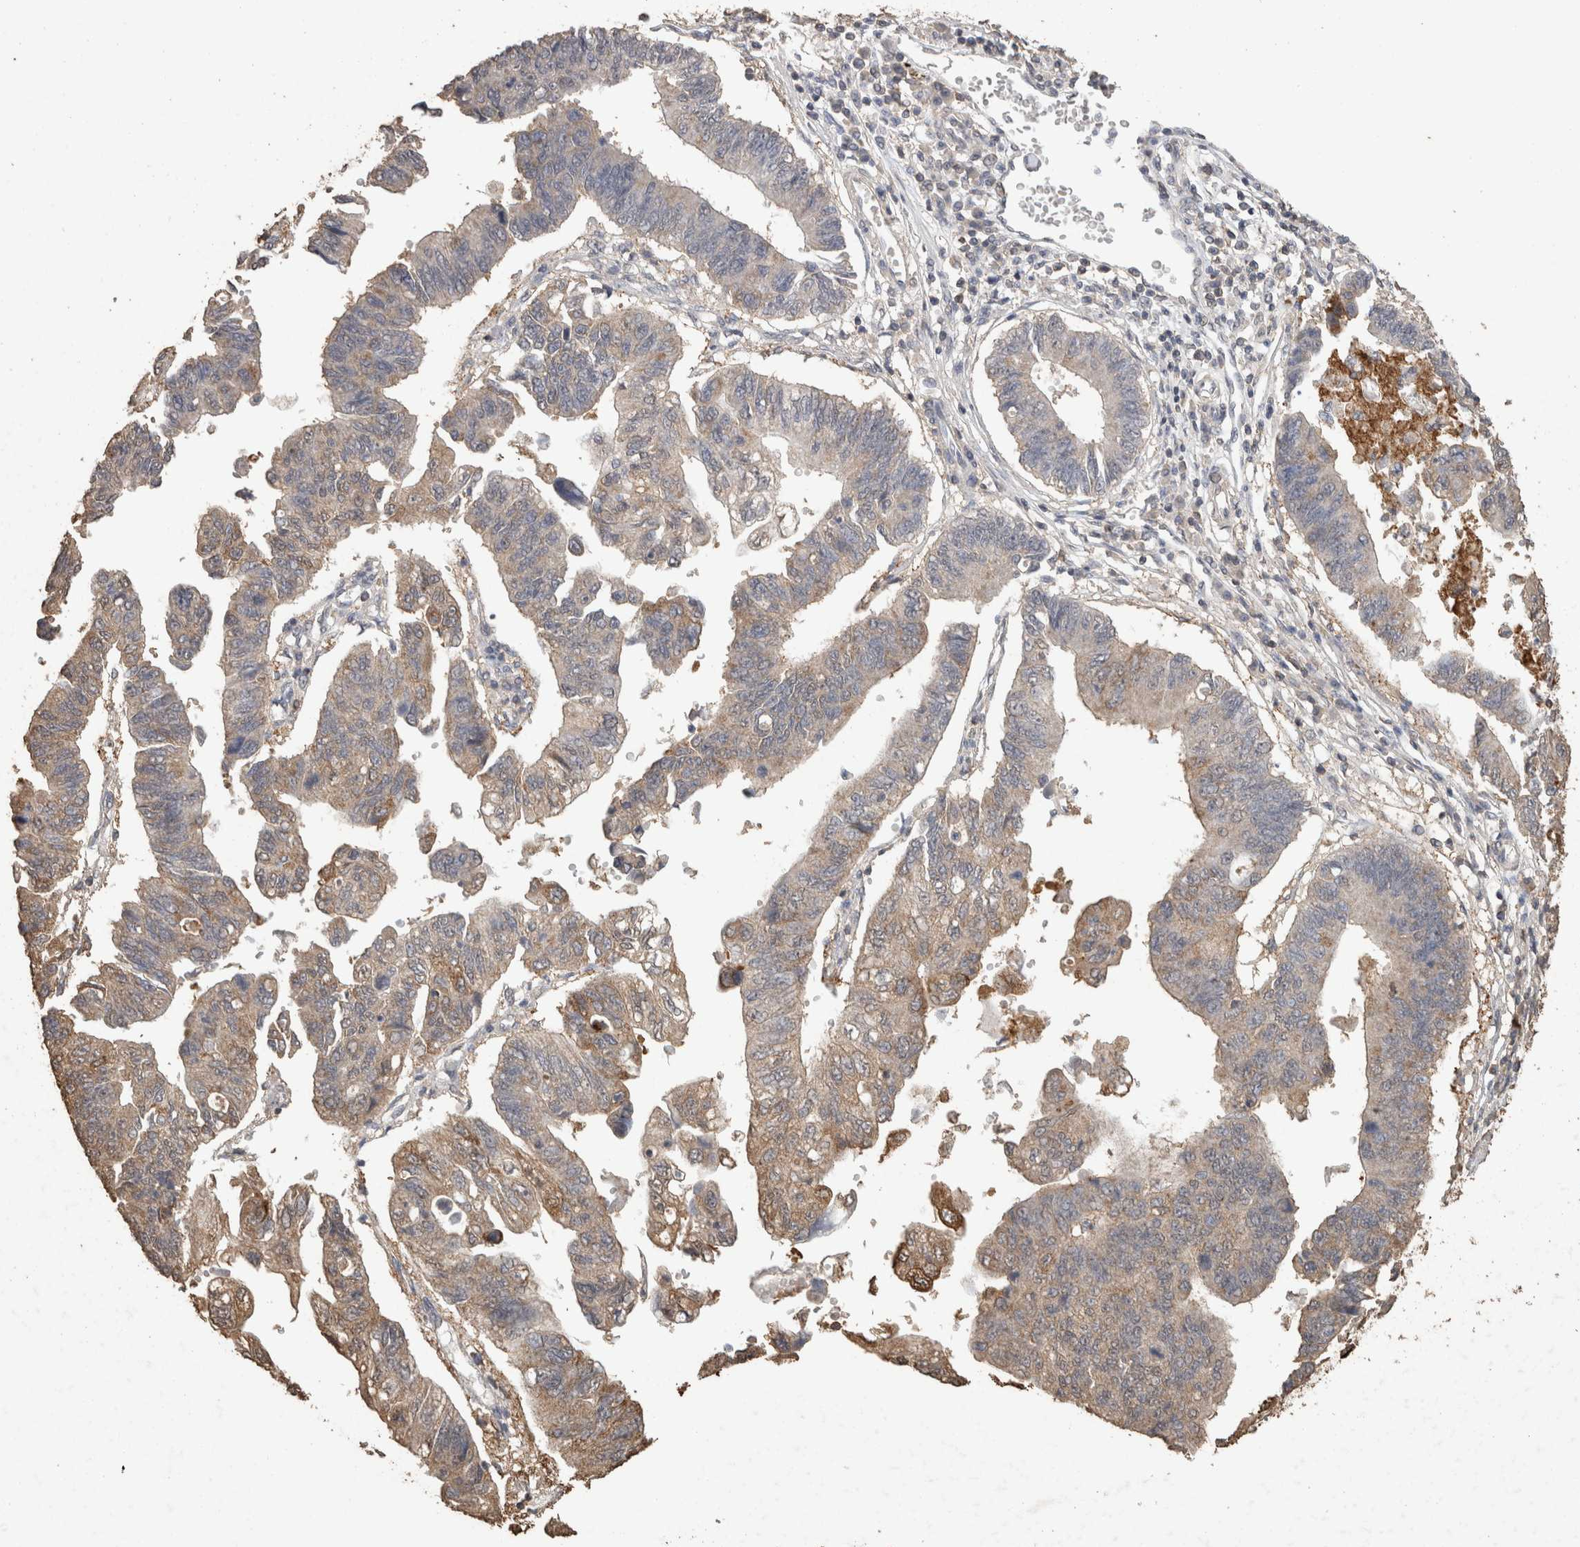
{"staining": {"intensity": "moderate", "quantity": "<25%", "location": "cytoplasmic/membranous"}, "tissue": "stomach cancer", "cell_type": "Tumor cells", "image_type": "cancer", "snomed": [{"axis": "morphology", "description": "Adenocarcinoma, NOS"}, {"axis": "topography", "description": "Stomach"}], "caption": "Immunohistochemistry (IHC) staining of stomach adenocarcinoma, which reveals low levels of moderate cytoplasmic/membranous expression in approximately <25% of tumor cells indicating moderate cytoplasmic/membranous protein expression. The staining was performed using DAB (3,3'-diaminobenzidine) (brown) for protein detection and nuclei were counterstained in hematoxylin (blue).", "gene": "CX3CL1", "patient": {"sex": "male", "age": 59}}